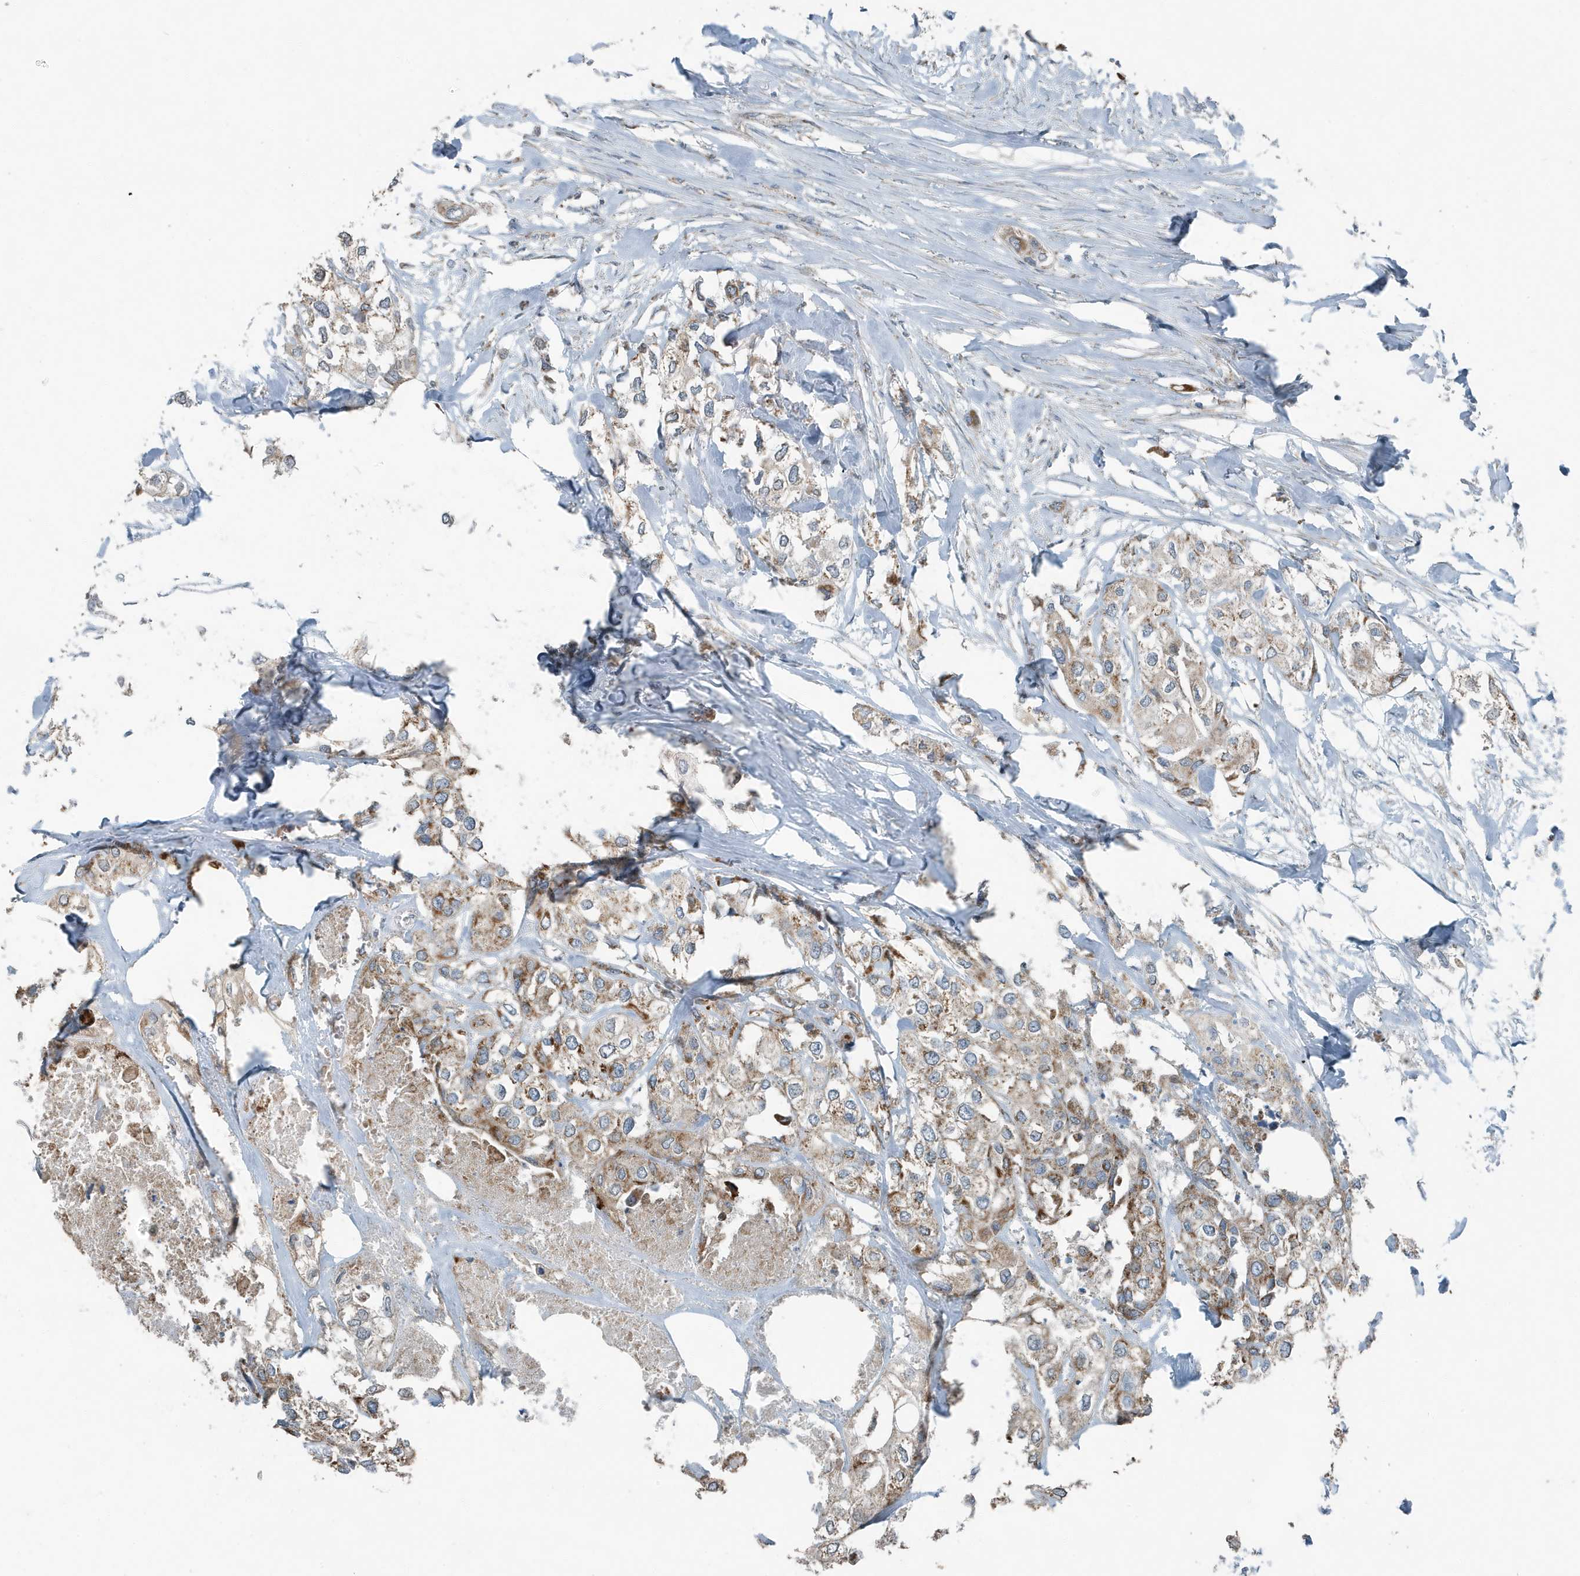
{"staining": {"intensity": "weak", "quantity": ">75%", "location": "cytoplasmic/membranous"}, "tissue": "urothelial cancer", "cell_type": "Tumor cells", "image_type": "cancer", "snomed": [{"axis": "morphology", "description": "Urothelial carcinoma, High grade"}, {"axis": "topography", "description": "Urinary bladder"}], "caption": "IHC staining of high-grade urothelial carcinoma, which demonstrates low levels of weak cytoplasmic/membranous staining in approximately >75% of tumor cells indicating weak cytoplasmic/membranous protein expression. The staining was performed using DAB (3,3'-diaminobenzidine) (brown) for protein detection and nuclei were counterstained in hematoxylin (blue).", "gene": "MT-CYB", "patient": {"sex": "male", "age": 64}}